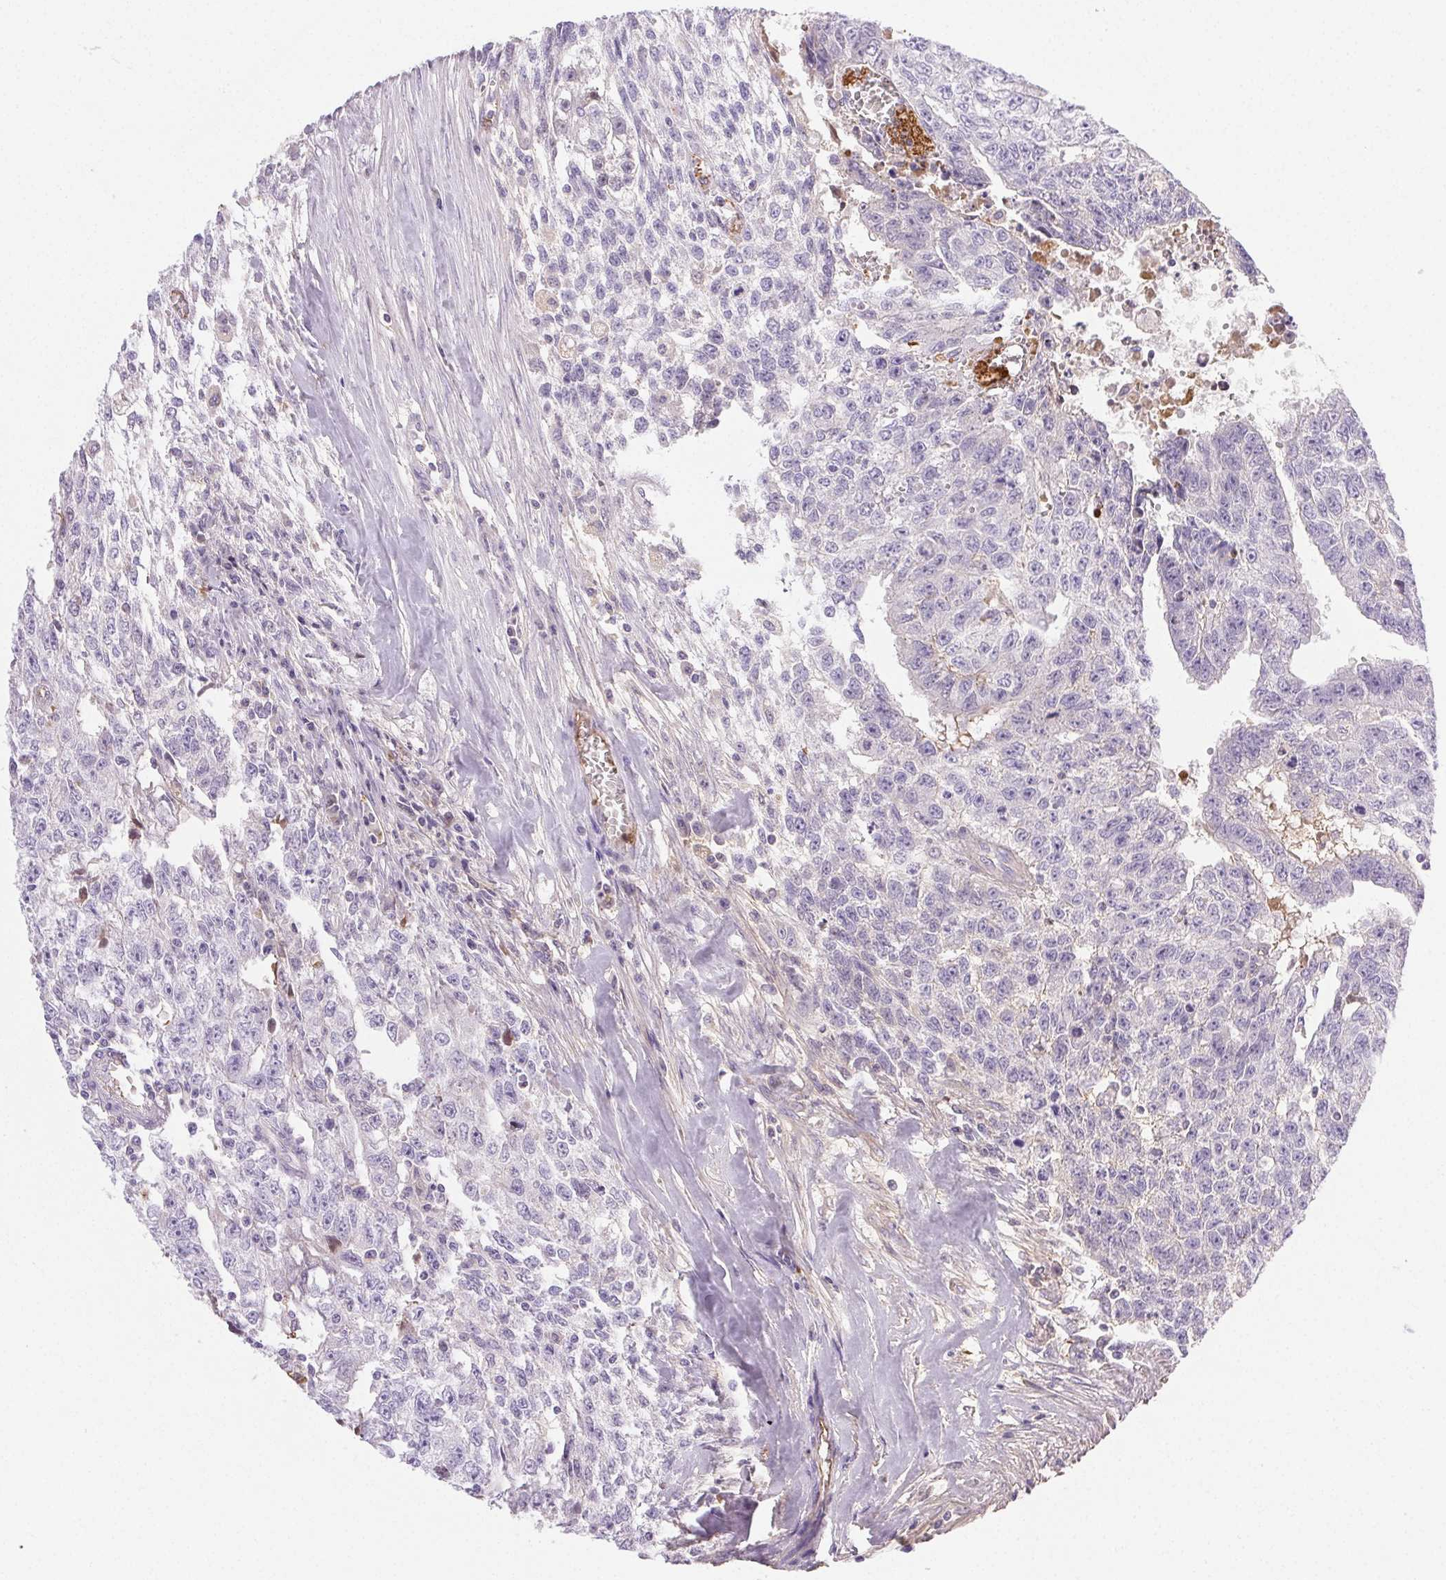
{"staining": {"intensity": "negative", "quantity": "none", "location": "none"}, "tissue": "testis cancer", "cell_type": "Tumor cells", "image_type": "cancer", "snomed": [{"axis": "morphology", "description": "Carcinoma, Embryonal, NOS"}, {"axis": "morphology", "description": "Teratoma, malignant, NOS"}, {"axis": "topography", "description": "Testis"}], "caption": "Immunohistochemistry image of neoplastic tissue: human malignant teratoma (testis) stained with DAB (3,3'-diaminobenzidine) displays no significant protein expression in tumor cells.", "gene": "FGA", "patient": {"sex": "male", "age": 24}}